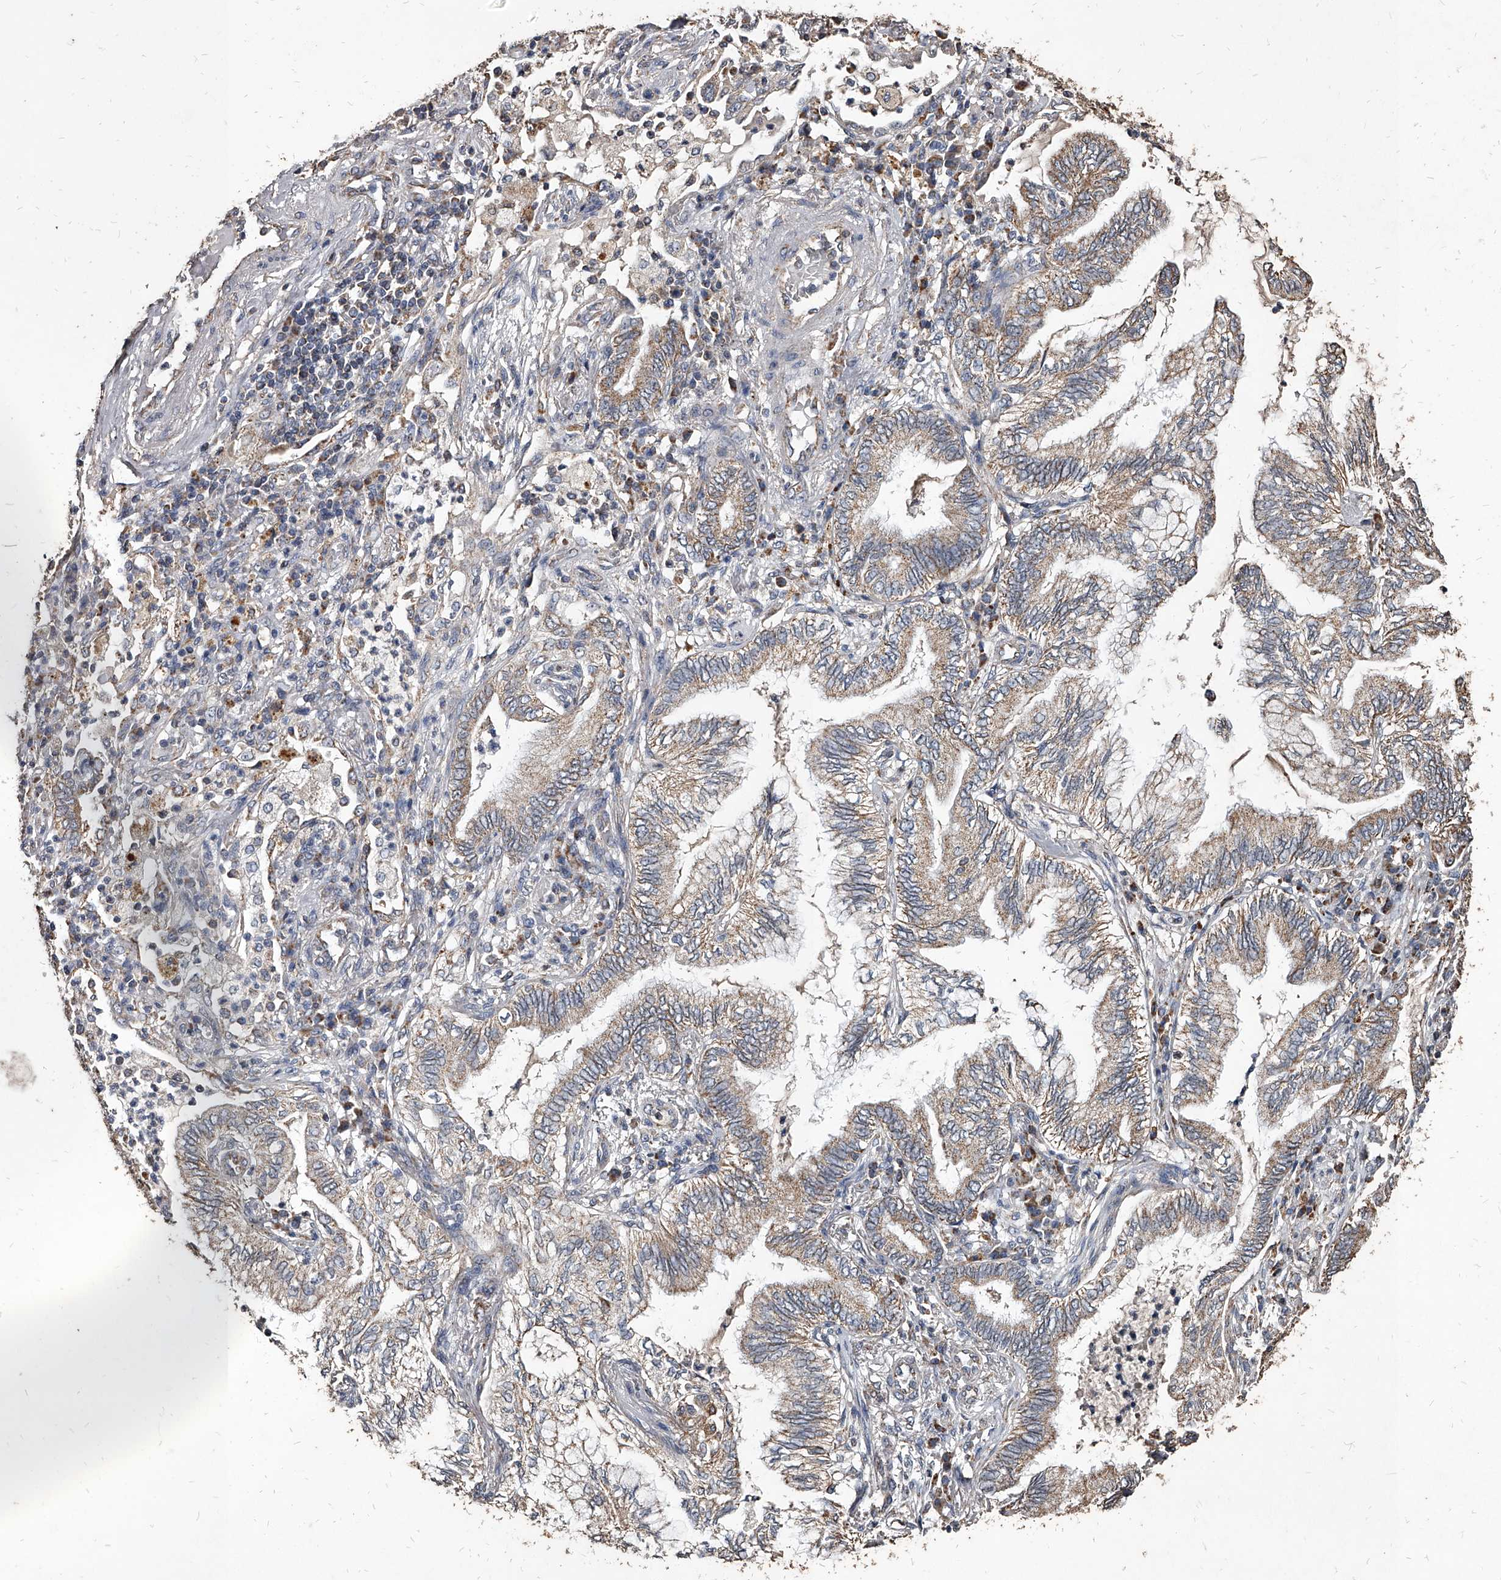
{"staining": {"intensity": "weak", "quantity": "25%-75%", "location": "cytoplasmic/membranous"}, "tissue": "lung cancer", "cell_type": "Tumor cells", "image_type": "cancer", "snomed": [{"axis": "morphology", "description": "Normal tissue, NOS"}, {"axis": "morphology", "description": "Adenocarcinoma, NOS"}, {"axis": "topography", "description": "Bronchus"}, {"axis": "topography", "description": "Lung"}], "caption": "Lung cancer stained for a protein (brown) exhibits weak cytoplasmic/membranous positive expression in approximately 25%-75% of tumor cells.", "gene": "GPR183", "patient": {"sex": "female", "age": 70}}